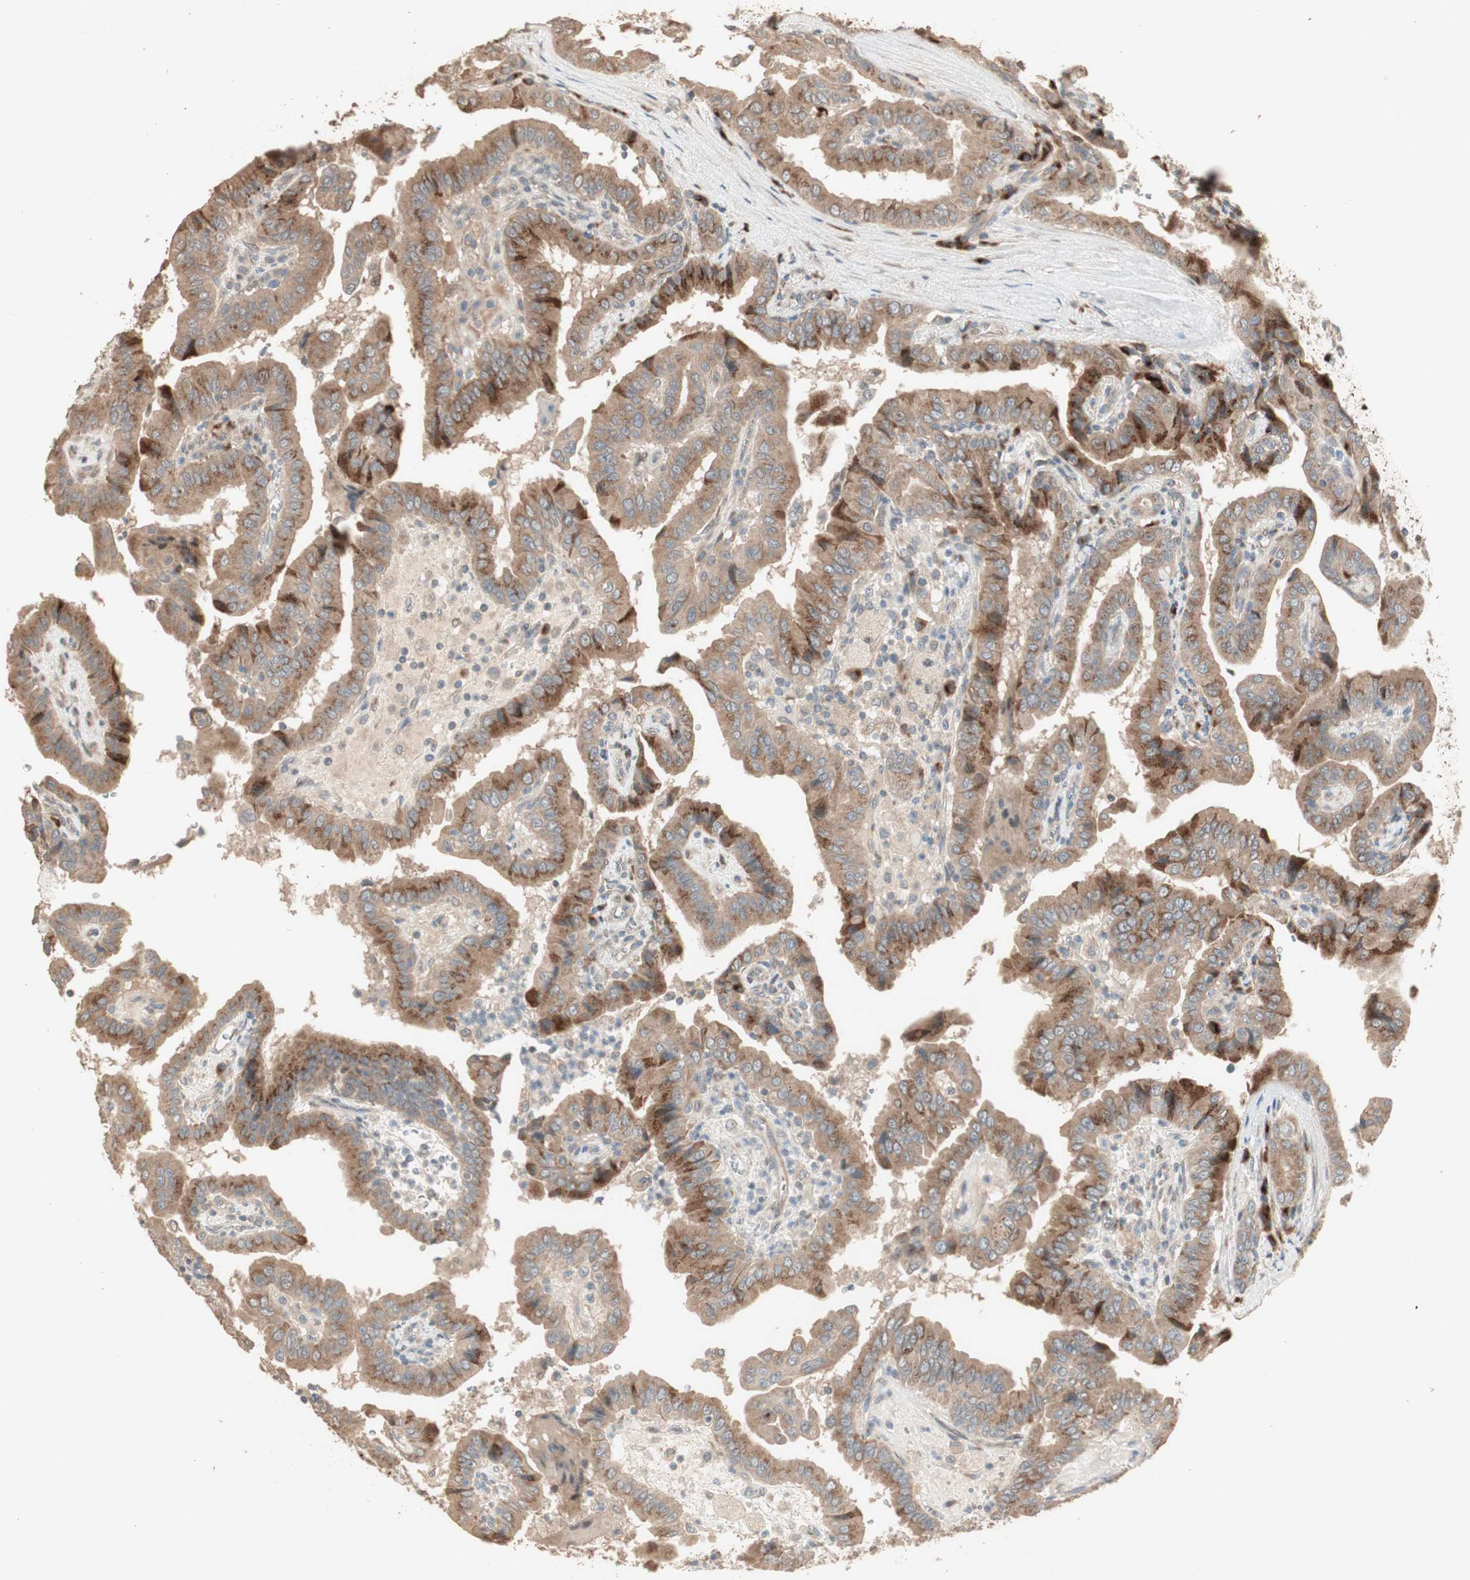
{"staining": {"intensity": "moderate", "quantity": ">75%", "location": "cytoplasmic/membranous"}, "tissue": "thyroid cancer", "cell_type": "Tumor cells", "image_type": "cancer", "snomed": [{"axis": "morphology", "description": "Papillary adenocarcinoma, NOS"}, {"axis": "topography", "description": "Thyroid gland"}], "caption": "Thyroid cancer (papillary adenocarcinoma) stained with a brown dye exhibits moderate cytoplasmic/membranous positive expression in about >75% of tumor cells.", "gene": "RARRES1", "patient": {"sex": "male", "age": 33}}